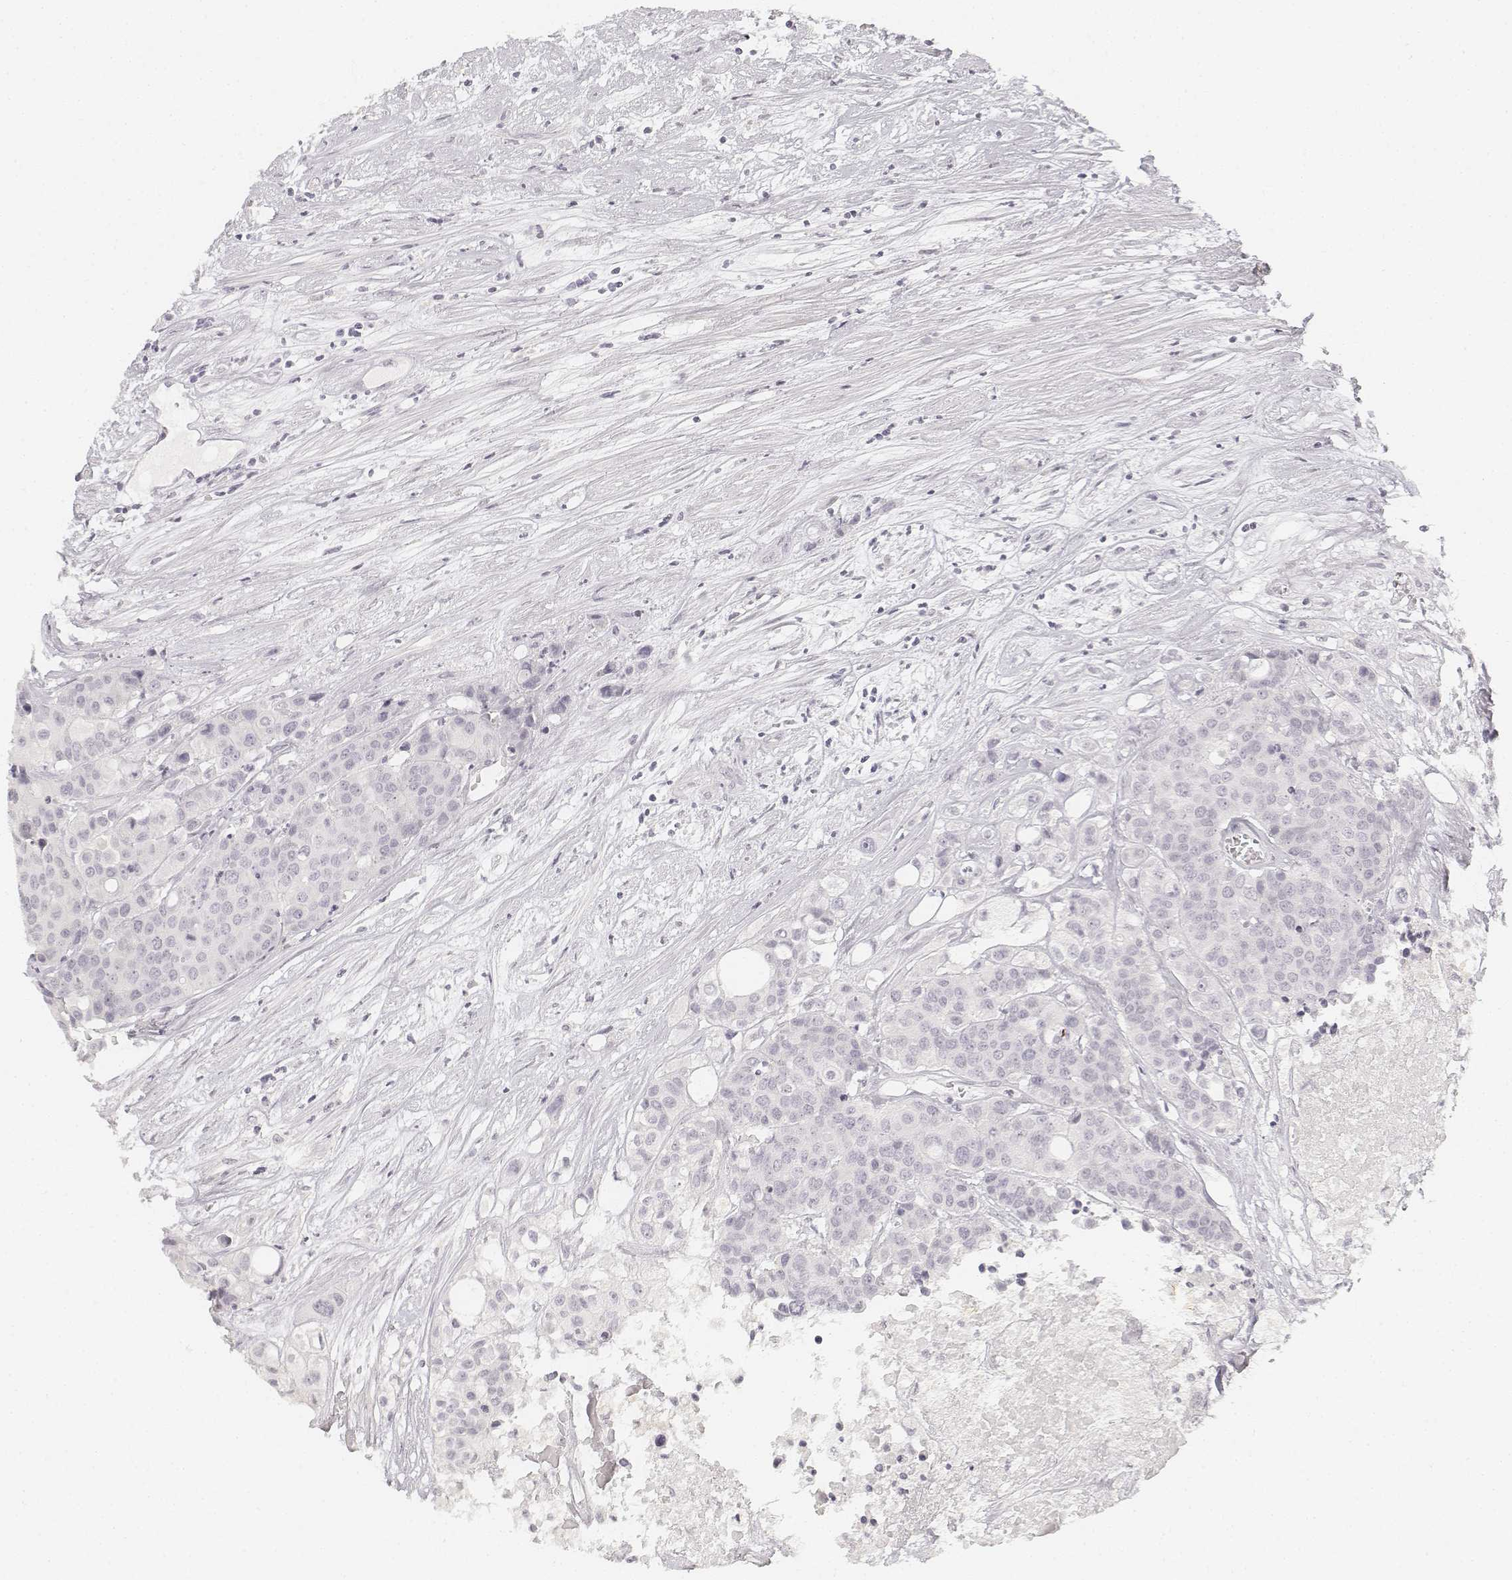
{"staining": {"intensity": "negative", "quantity": "none", "location": "none"}, "tissue": "carcinoid", "cell_type": "Tumor cells", "image_type": "cancer", "snomed": [{"axis": "morphology", "description": "Carcinoid, malignant, NOS"}, {"axis": "topography", "description": "Colon"}], "caption": "DAB immunohistochemical staining of carcinoid reveals no significant positivity in tumor cells.", "gene": "DSG4", "patient": {"sex": "male", "age": 81}}